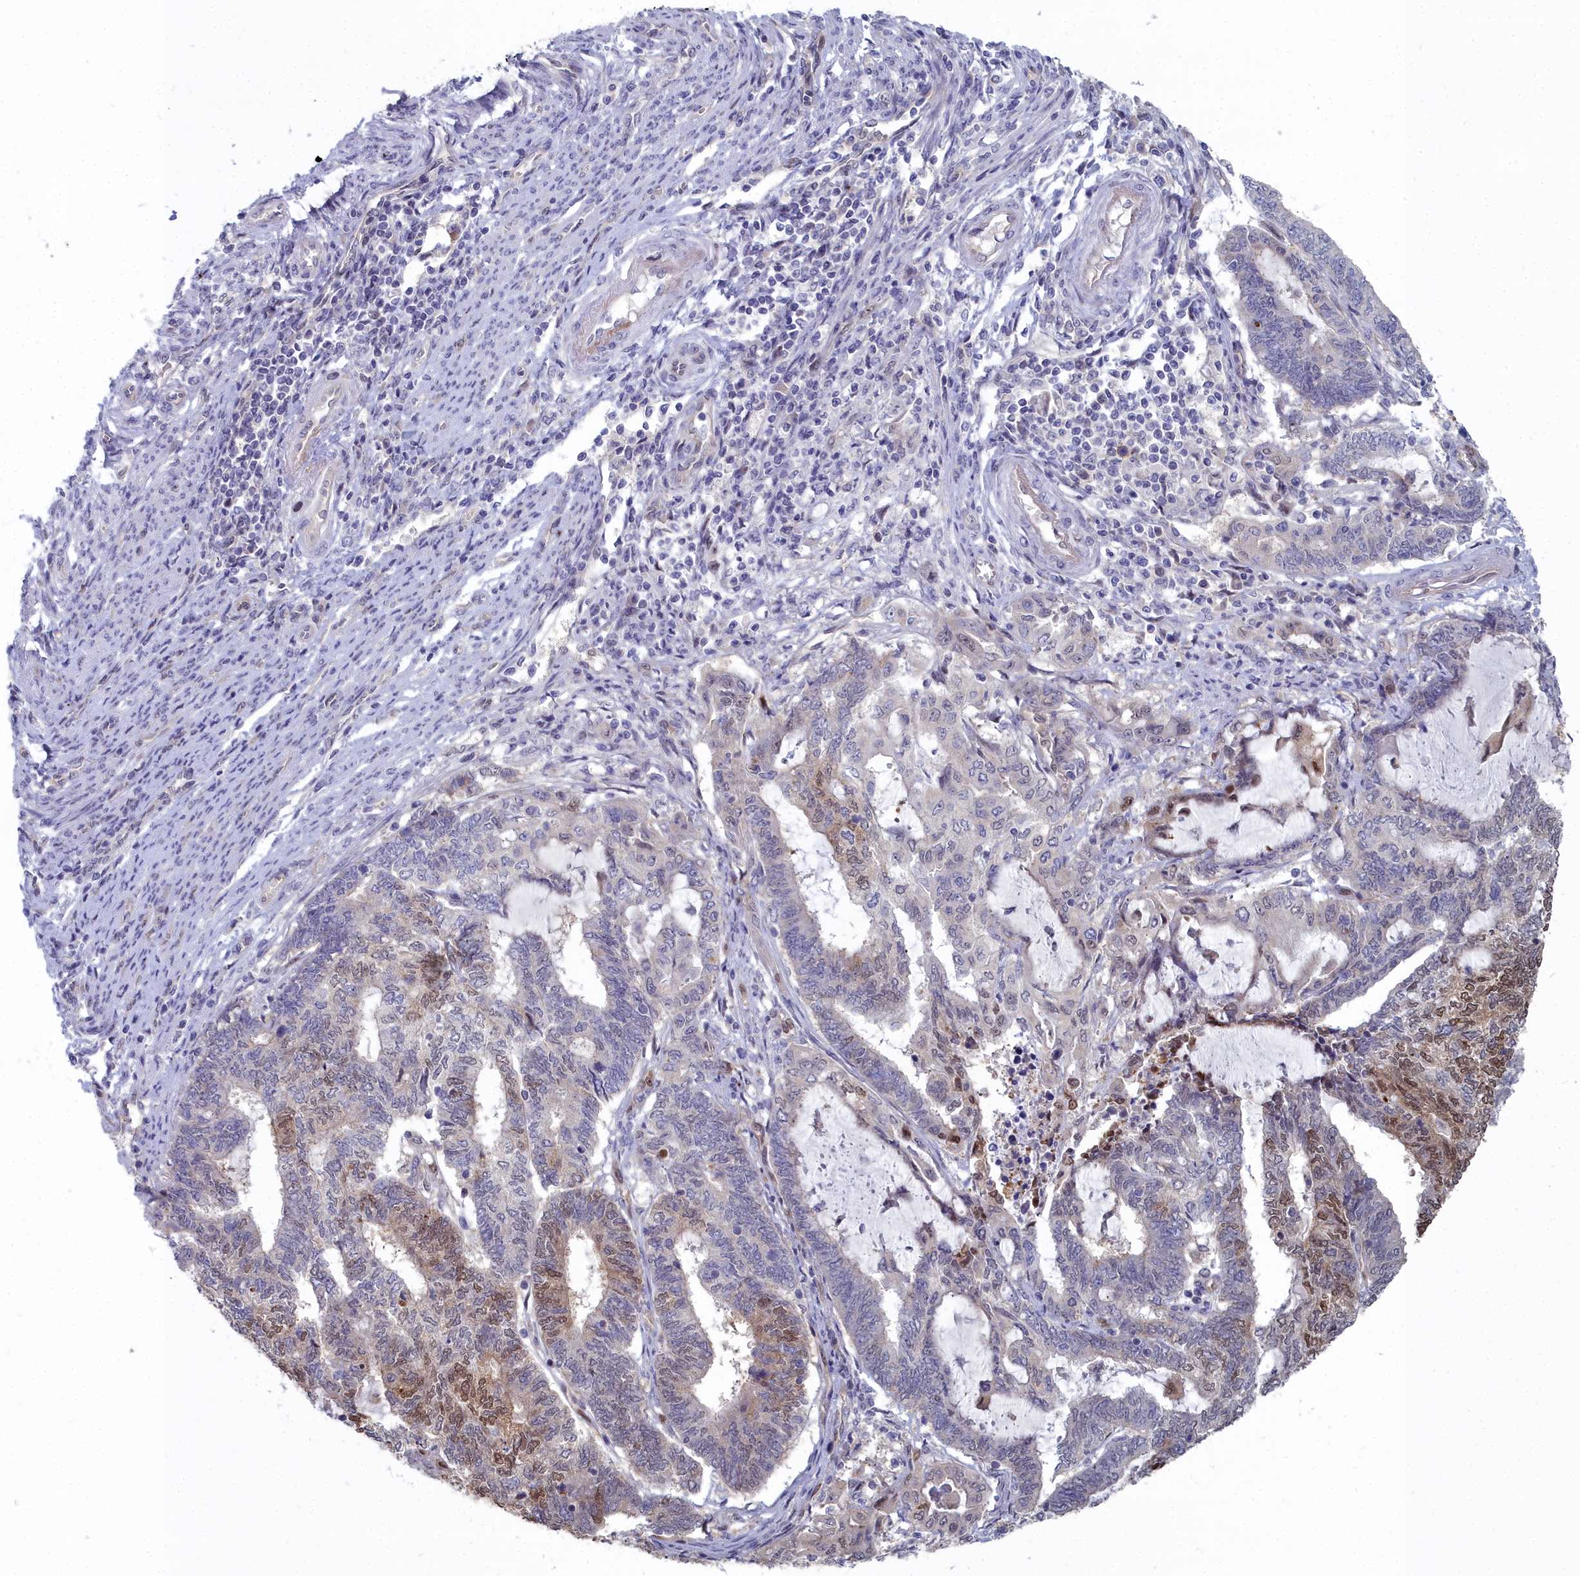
{"staining": {"intensity": "moderate", "quantity": "25%-75%", "location": "nuclear"}, "tissue": "endometrial cancer", "cell_type": "Tumor cells", "image_type": "cancer", "snomed": [{"axis": "morphology", "description": "Adenocarcinoma, NOS"}, {"axis": "topography", "description": "Uterus"}, {"axis": "topography", "description": "Endometrium"}], "caption": "High-magnification brightfield microscopy of adenocarcinoma (endometrial) stained with DAB (brown) and counterstained with hematoxylin (blue). tumor cells exhibit moderate nuclear staining is identified in approximately25%-75% of cells.", "gene": "RPS27A", "patient": {"sex": "female", "age": 70}}